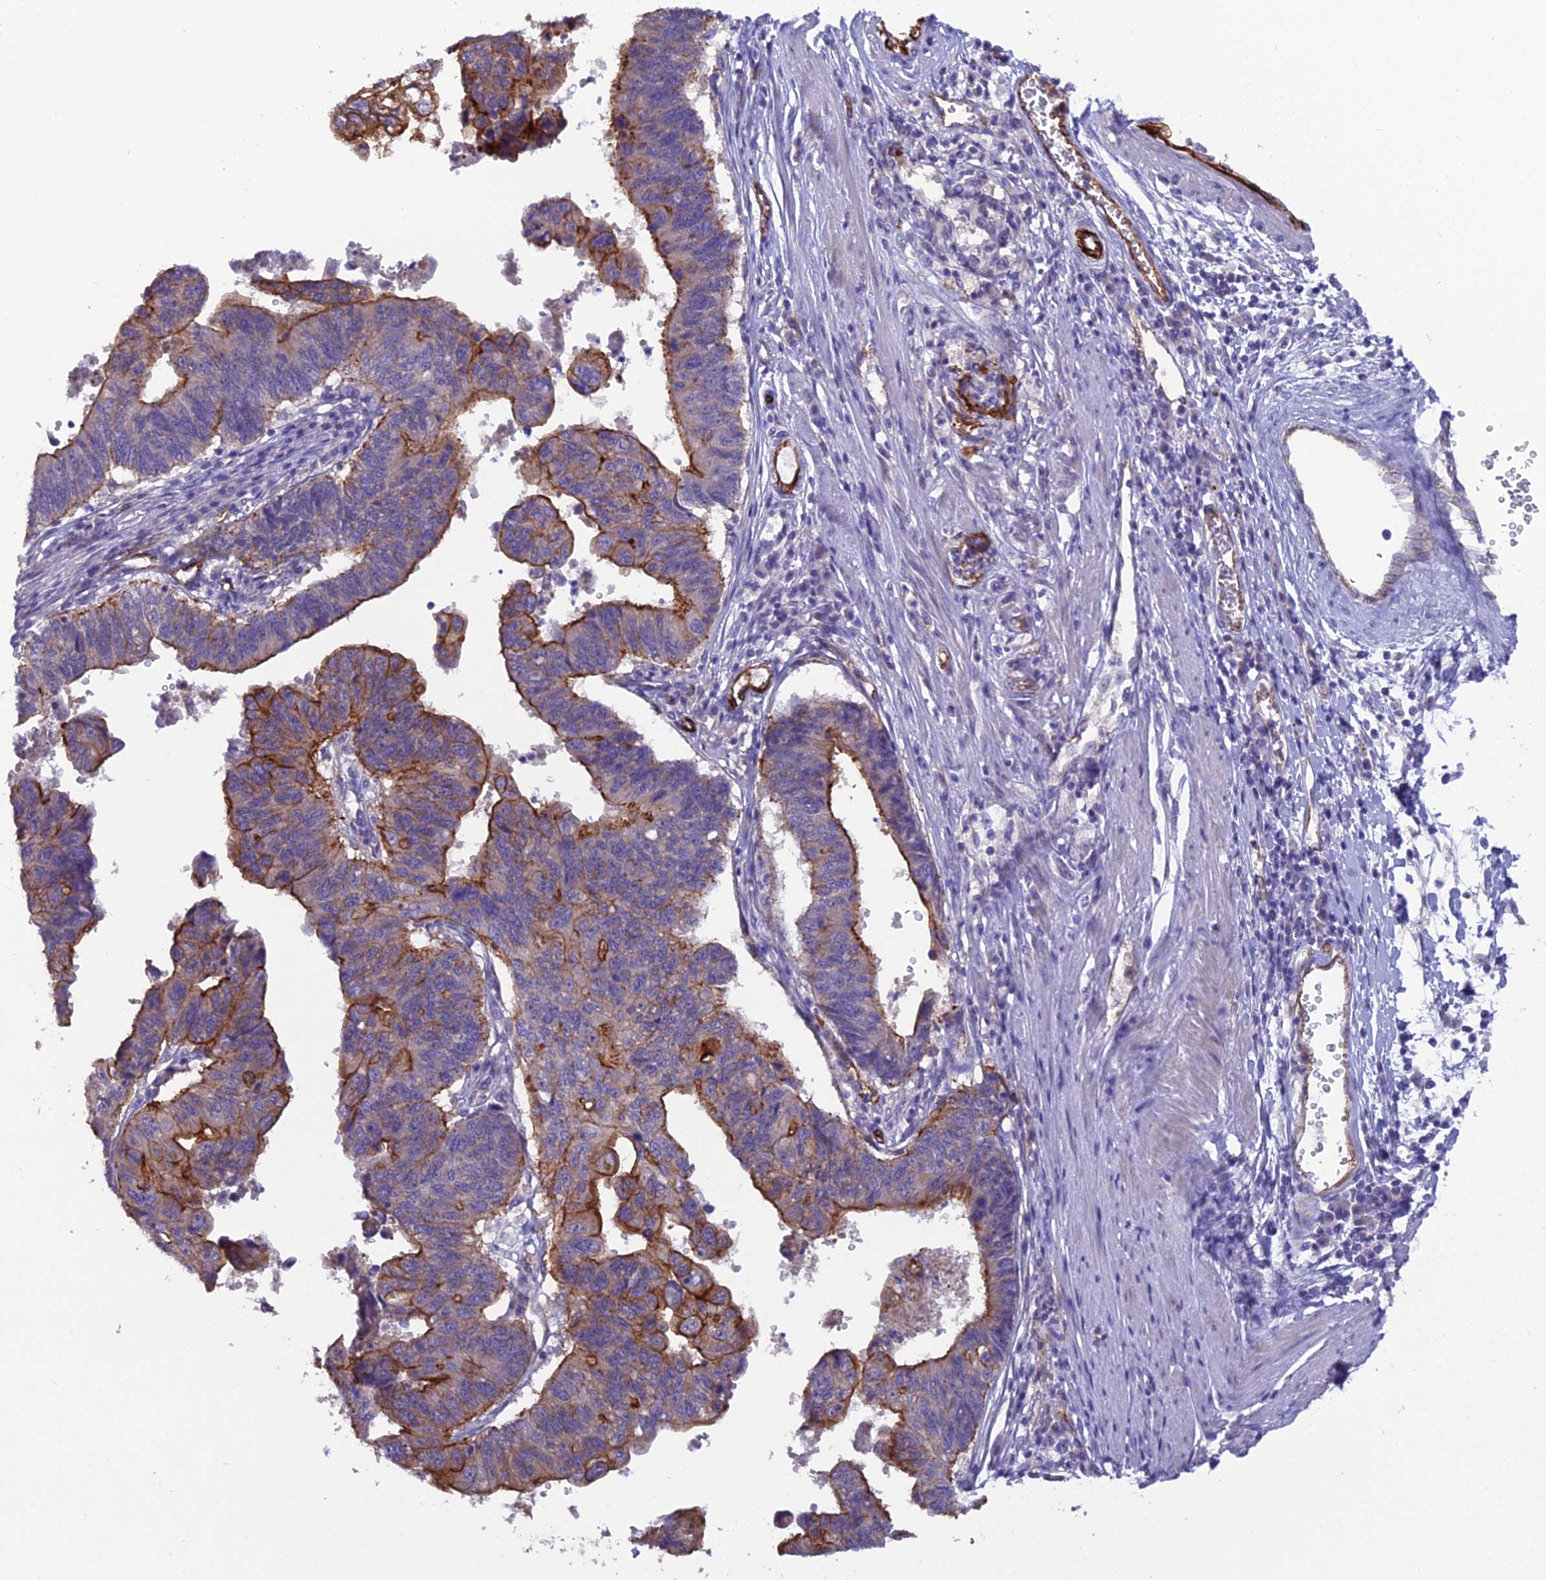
{"staining": {"intensity": "moderate", "quantity": ">75%", "location": "cytoplasmic/membranous"}, "tissue": "stomach cancer", "cell_type": "Tumor cells", "image_type": "cancer", "snomed": [{"axis": "morphology", "description": "Adenocarcinoma, NOS"}, {"axis": "topography", "description": "Stomach"}], "caption": "Adenocarcinoma (stomach) tissue exhibits moderate cytoplasmic/membranous expression in about >75% of tumor cells, visualized by immunohistochemistry. (Brightfield microscopy of DAB IHC at high magnification).", "gene": "CFAP47", "patient": {"sex": "male", "age": 59}}